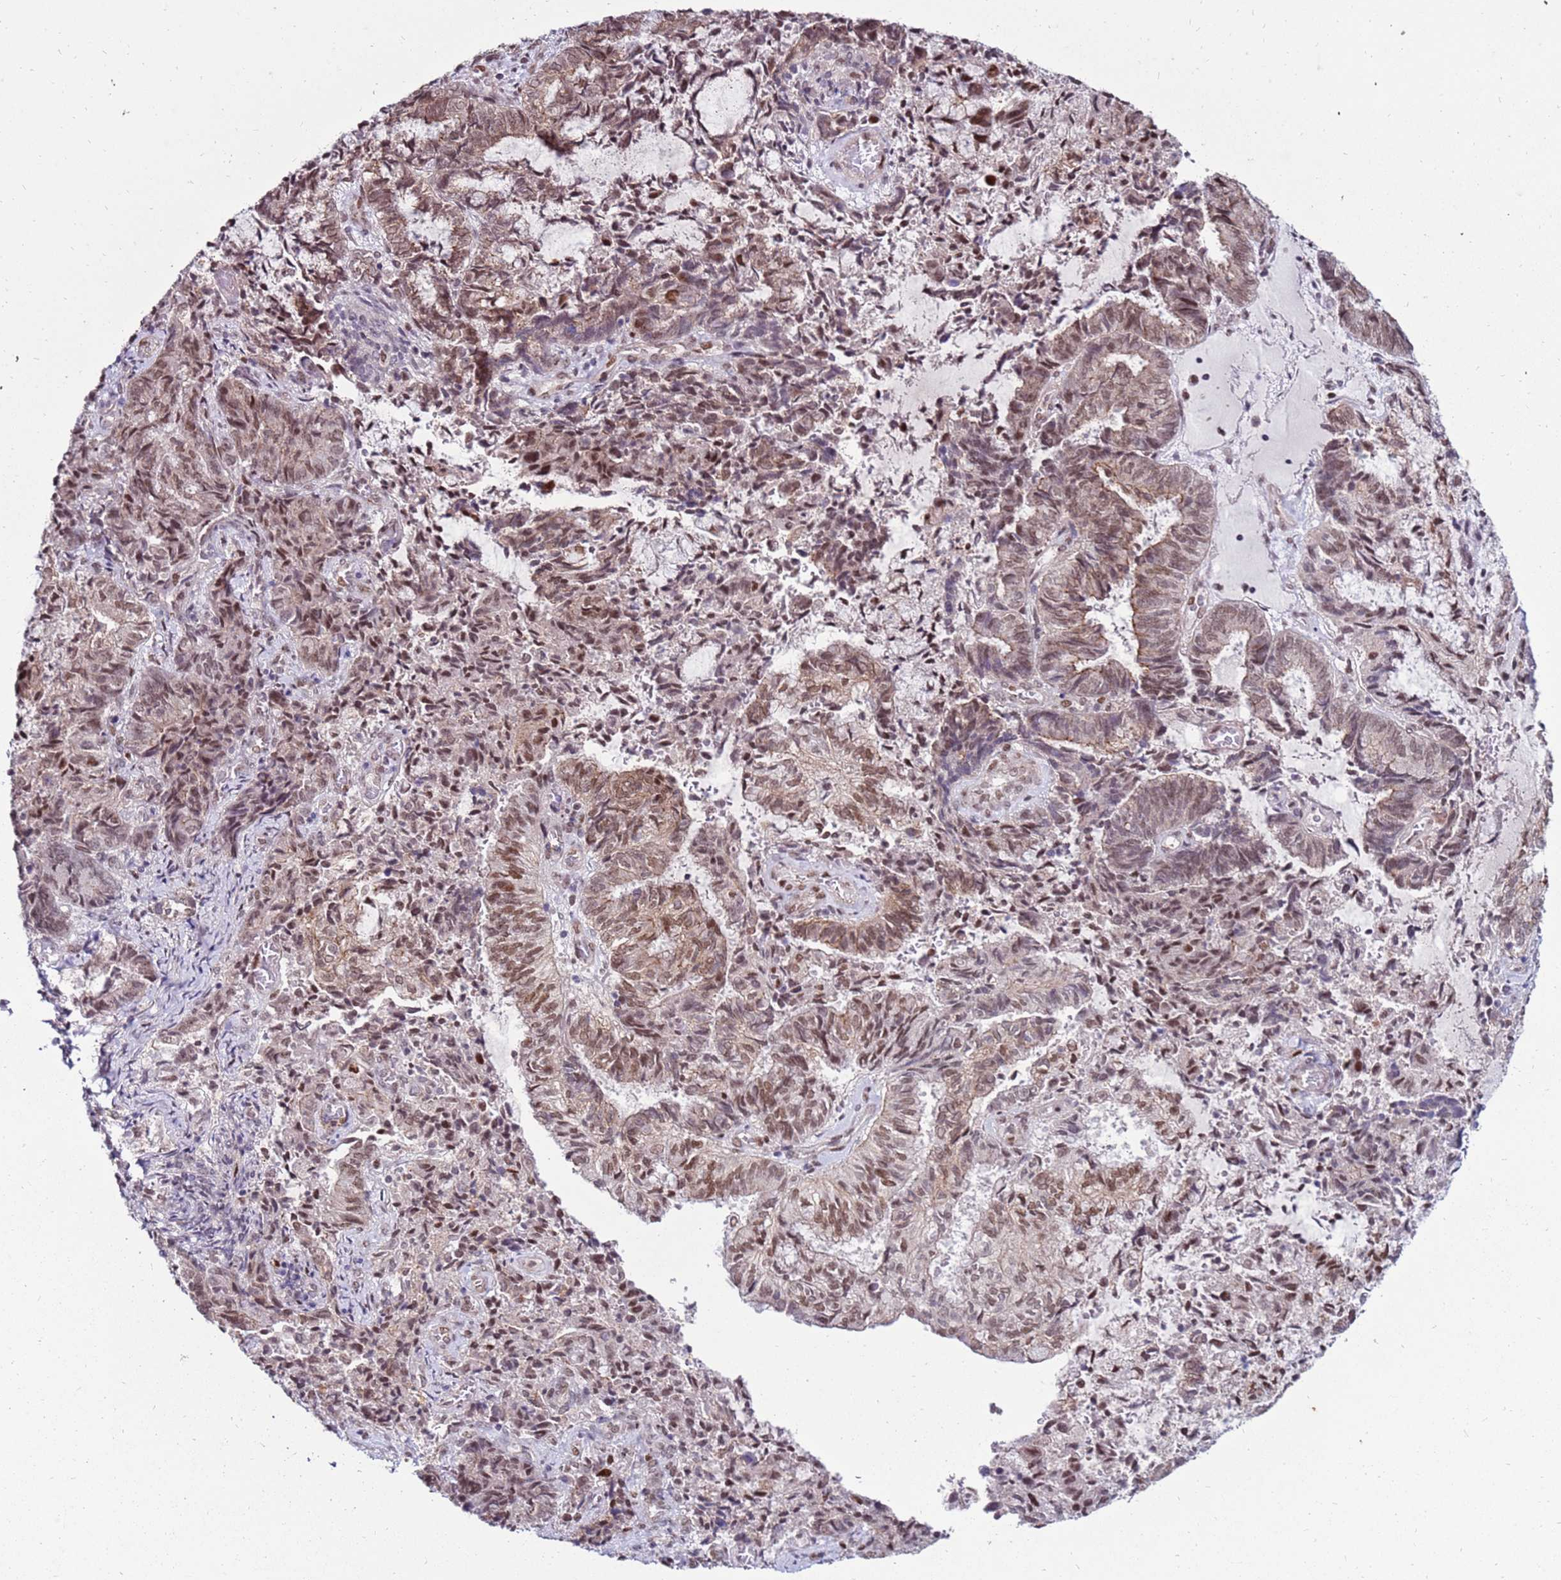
{"staining": {"intensity": "moderate", "quantity": ">75%", "location": "nuclear"}, "tissue": "endometrial cancer", "cell_type": "Tumor cells", "image_type": "cancer", "snomed": [{"axis": "morphology", "description": "Adenocarcinoma, NOS"}, {"axis": "topography", "description": "Endometrium"}], "caption": "Immunohistochemistry of human adenocarcinoma (endometrial) demonstrates medium levels of moderate nuclear expression in approximately >75% of tumor cells.", "gene": "KPNA4", "patient": {"sex": "female", "age": 80}}